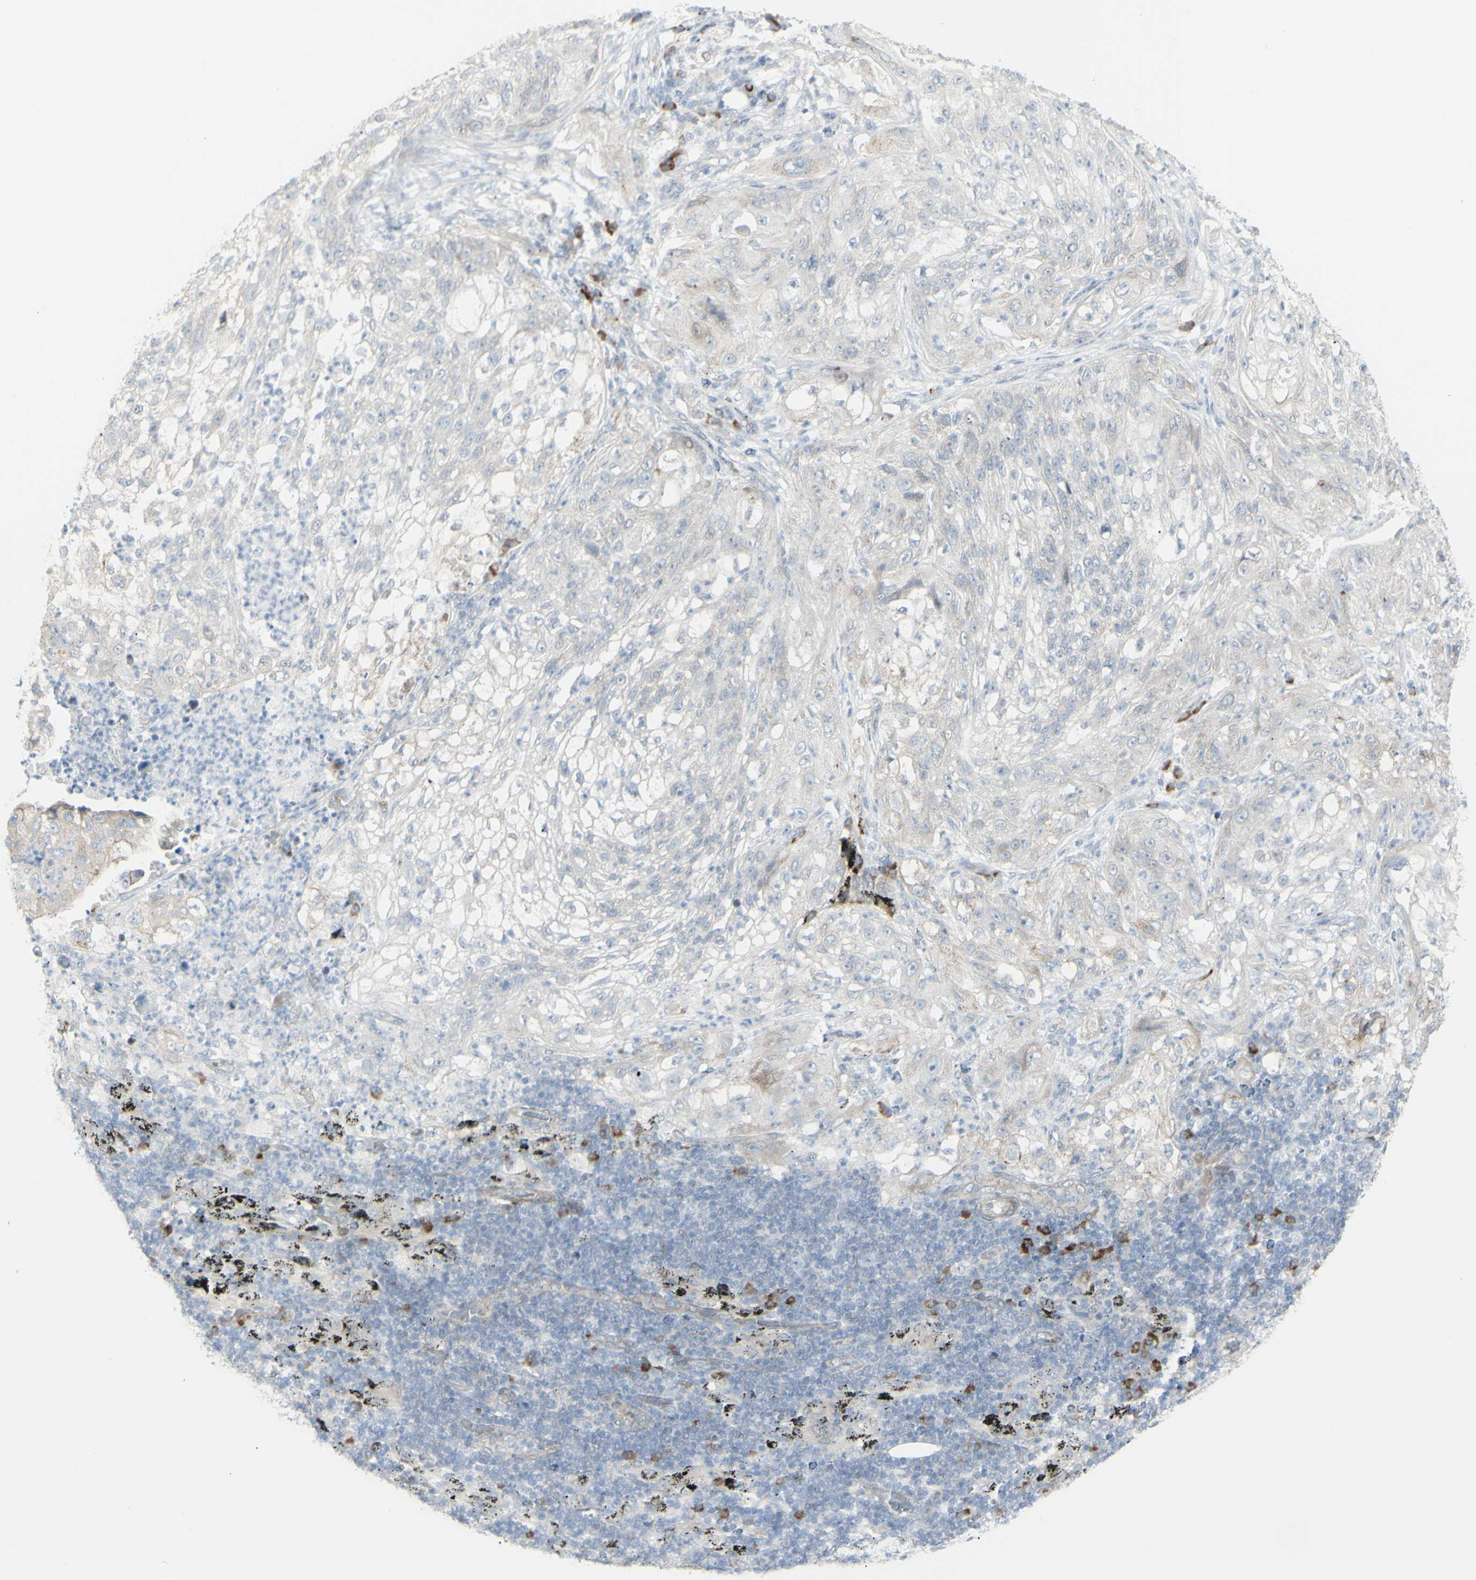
{"staining": {"intensity": "negative", "quantity": "none", "location": "none"}, "tissue": "lung cancer", "cell_type": "Tumor cells", "image_type": "cancer", "snomed": [{"axis": "morphology", "description": "Inflammation, NOS"}, {"axis": "morphology", "description": "Squamous cell carcinoma, NOS"}, {"axis": "topography", "description": "Lymph node"}, {"axis": "topography", "description": "Soft tissue"}, {"axis": "topography", "description": "Lung"}], "caption": "Immunohistochemical staining of human lung cancer (squamous cell carcinoma) exhibits no significant expression in tumor cells.", "gene": "NDST4", "patient": {"sex": "male", "age": 66}}